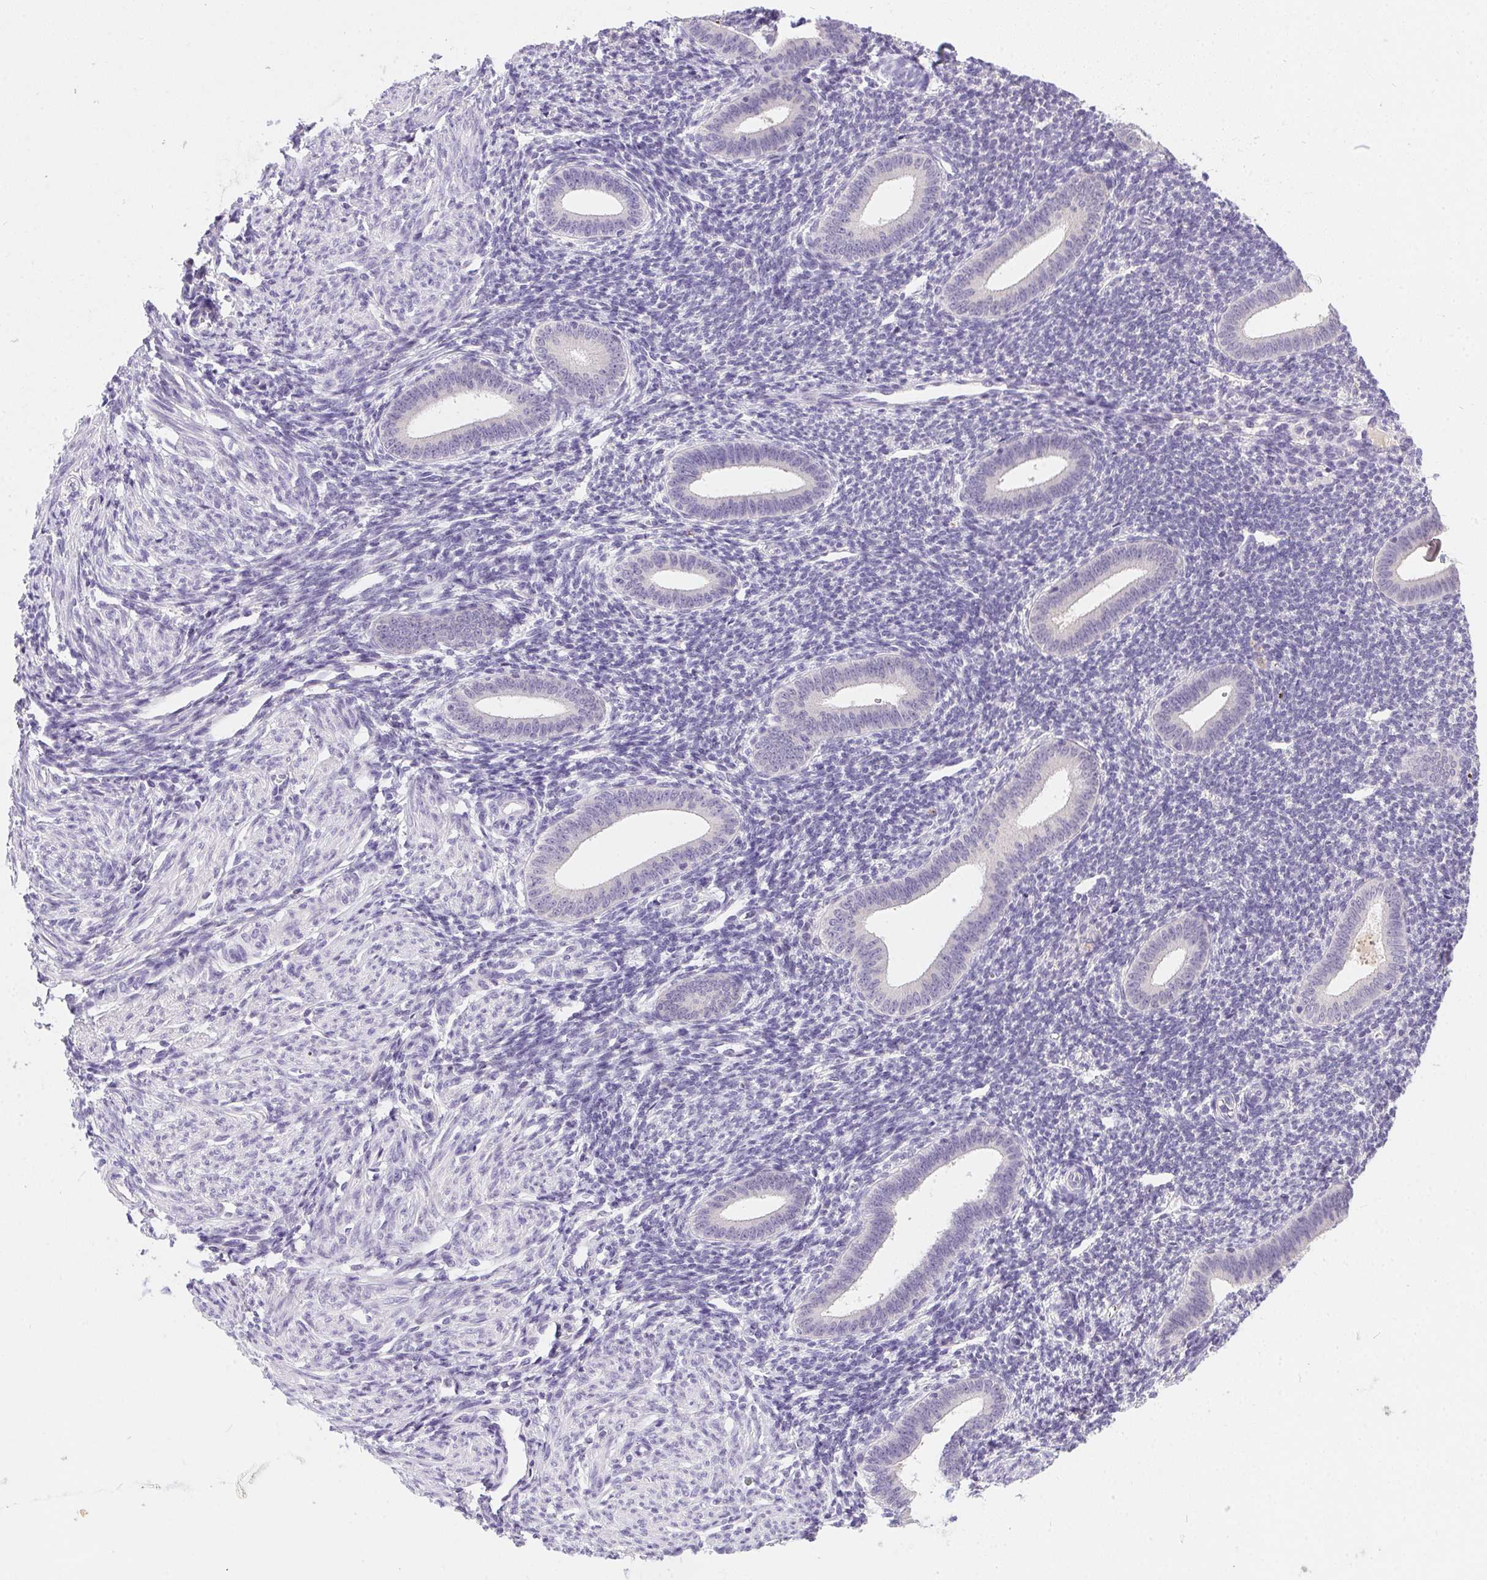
{"staining": {"intensity": "negative", "quantity": "none", "location": "none"}, "tissue": "endometrium", "cell_type": "Cells in endometrial stroma", "image_type": "normal", "snomed": [{"axis": "morphology", "description": "Normal tissue, NOS"}, {"axis": "topography", "description": "Endometrium"}], "caption": "Cells in endometrial stroma show no significant staining in normal endometrium.", "gene": "SSTR4", "patient": {"sex": "female", "age": 25}}